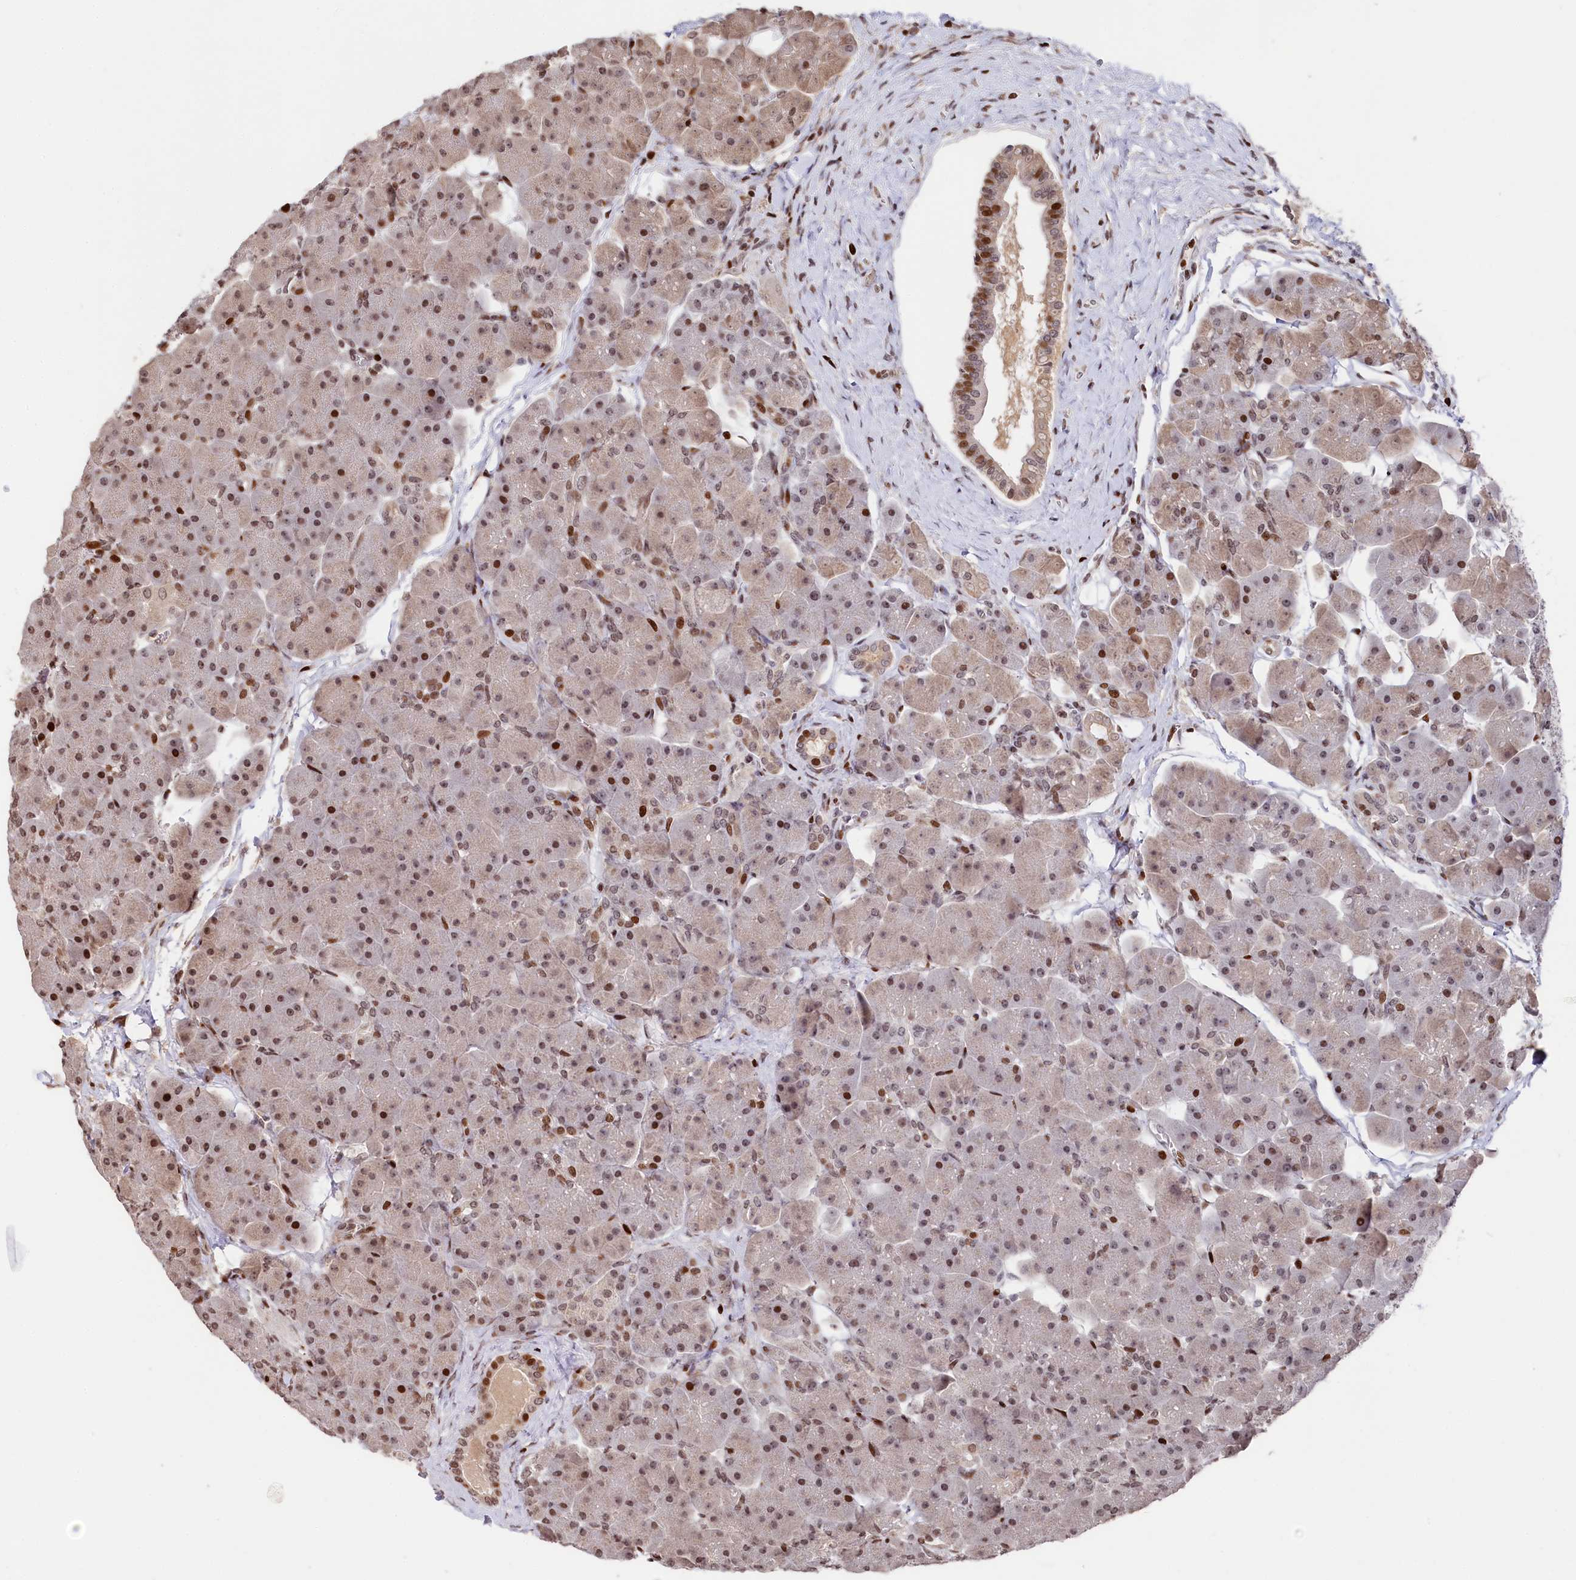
{"staining": {"intensity": "moderate", "quantity": "25%-75%", "location": "cytoplasmic/membranous,nuclear"}, "tissue": "pancreas", "cell_type": "Exocrine glandular cells", "image_type": "normal", "snomed": [{"axis": "morphology", "description": "Normal tissue, NOS"}, {"axis": "topography", "description": "Pancreas"}], "caption": "Brown immunohistochemical staining in normal pancreas displays moderate cytoplasmic/membranous,nuclear staining in approximately 25%-75% of exocrine glandular cells.", "gene": "MCF2L2", "patient": {"sex": "male", "age": 66}}